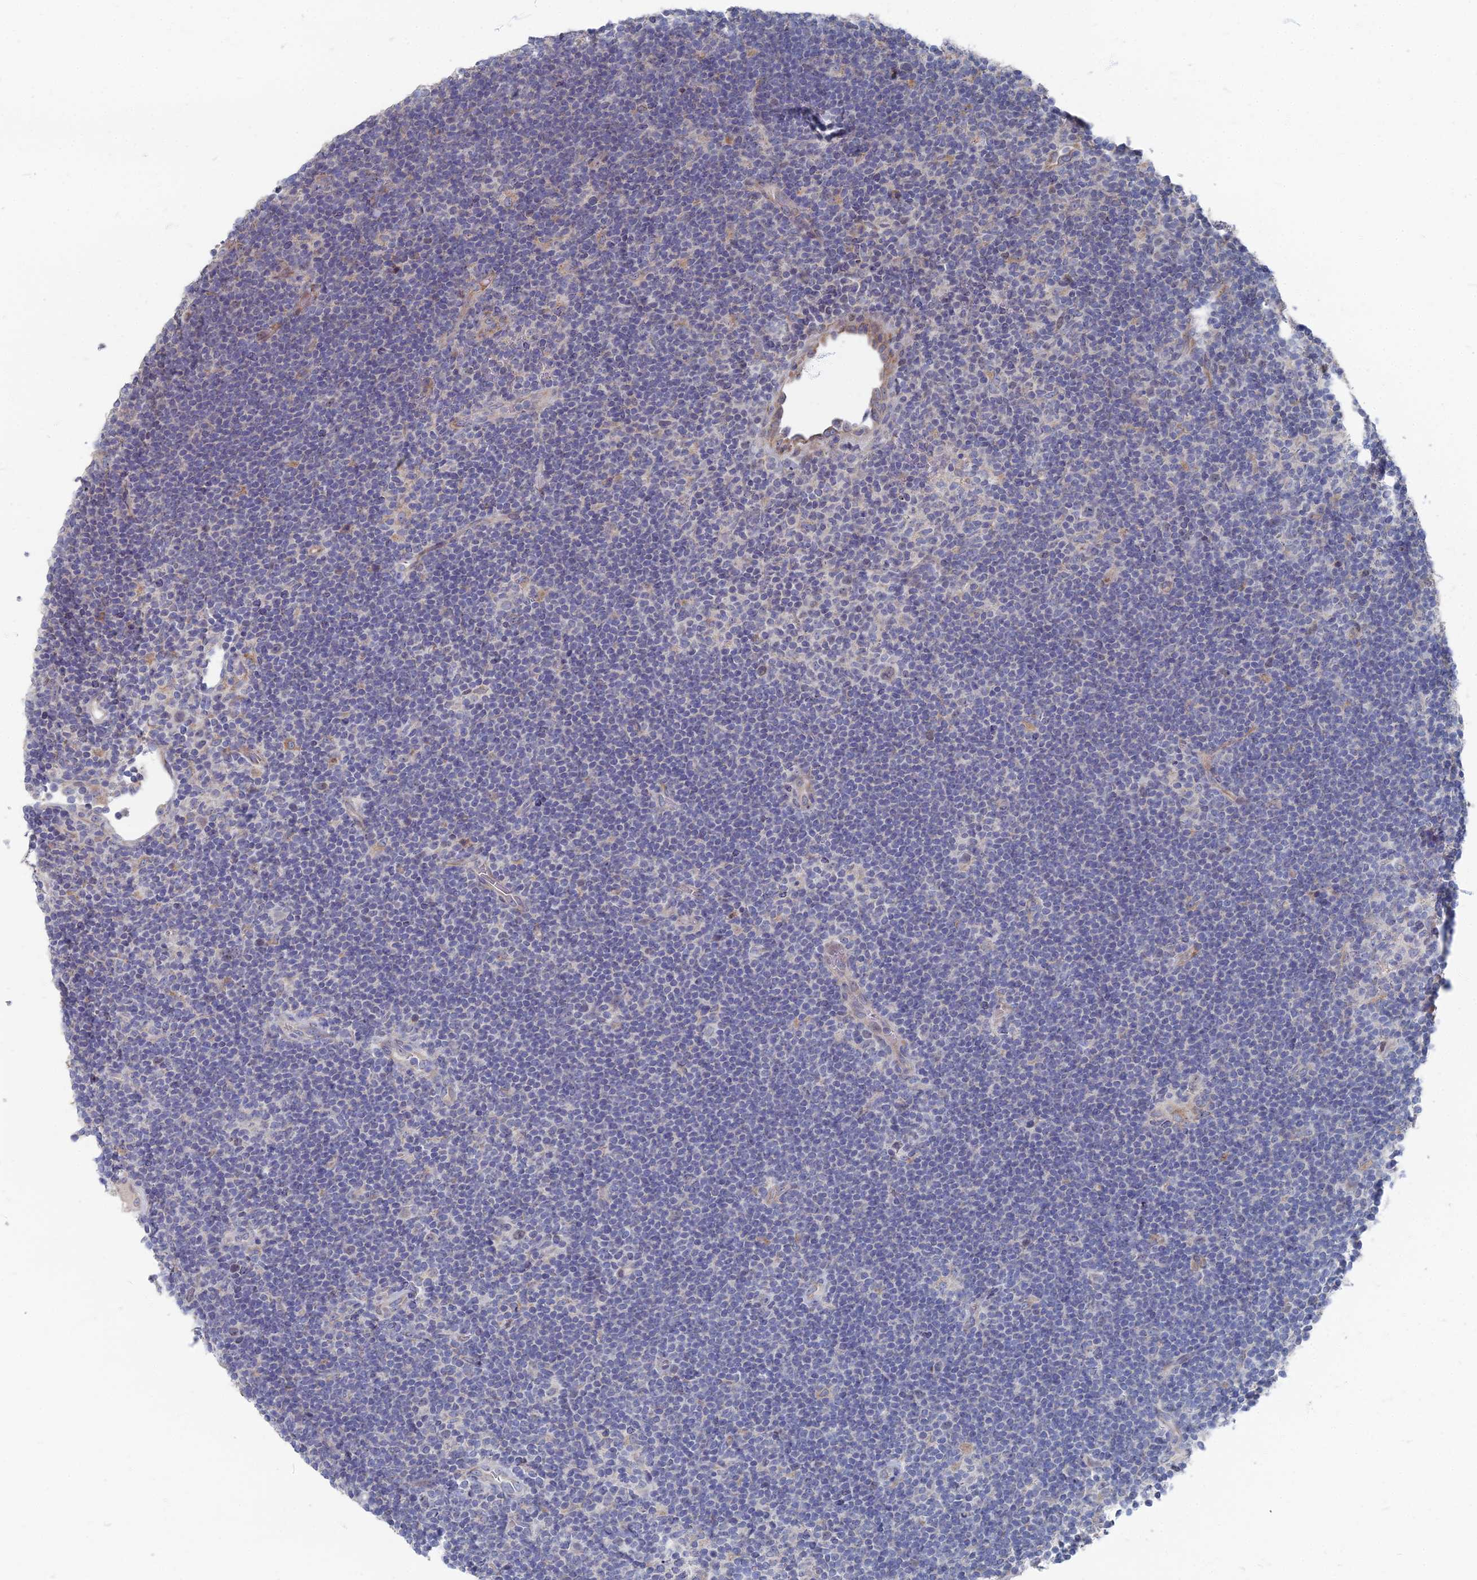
{"staining": {"intensity": "negative", "quantity": "none", "location": "none"}, "tissue": "lymphoma", "cell_type": "Tumor cells", "image_type": "cancer", "snomed": [{"axis": "morphology", "description": "Hodgkin's disease, NOS"}, {"axis": "topography", "description": "Lymph node"}], "caption": "Tumor cells are negative for protein expression in human Hodgkin's disease. The staining was performed using DAB (3,3'-diaminobenzidine) to visualize the protein expression in brown, while the nuclei were stained in blue with hematoxylin (Magnification: 20x).", "gene": "TMEM128", "patient": {"sex": "female", "age": 57}}